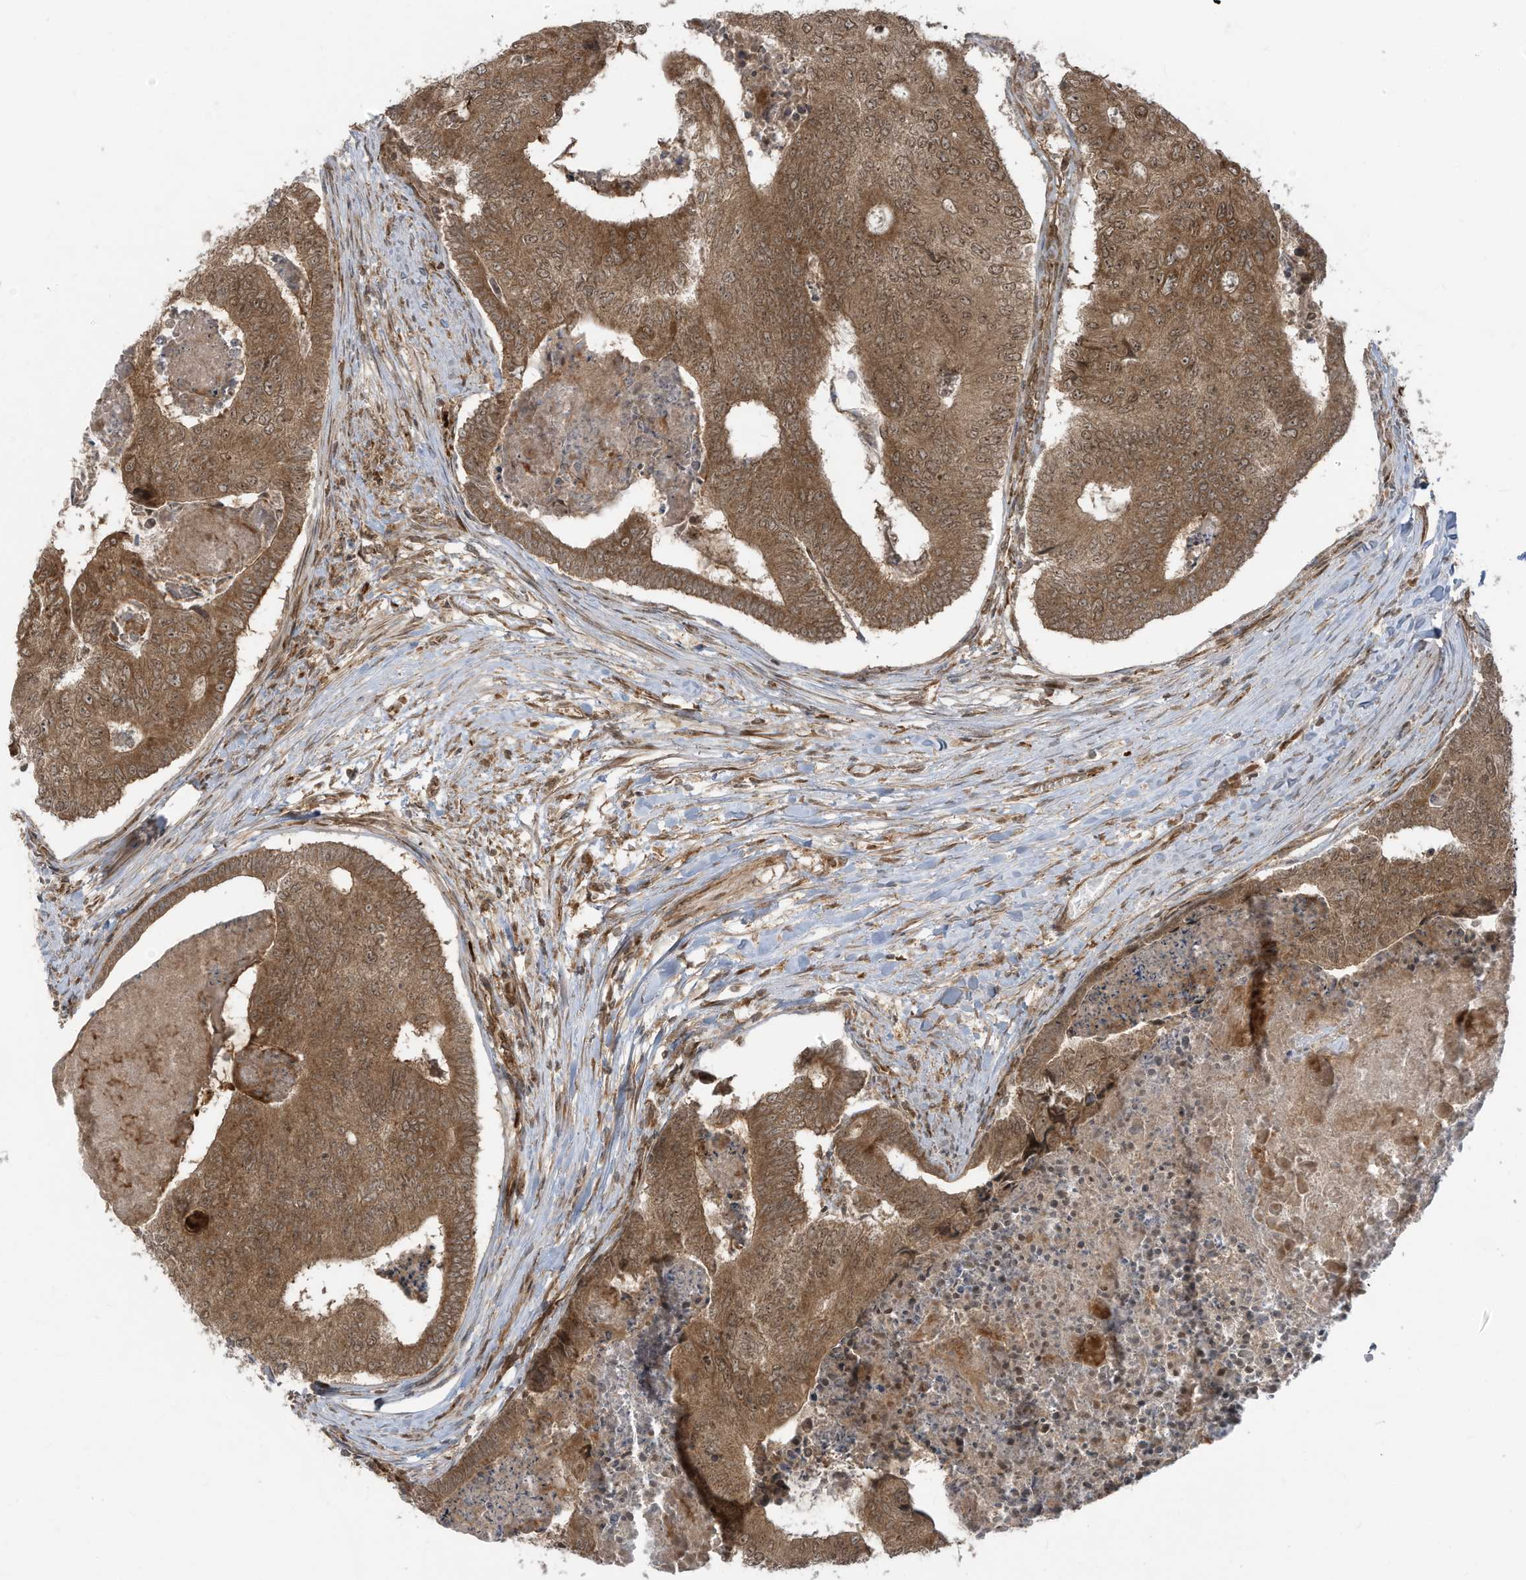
{"staining": {"intensity": "moderate", "quantity": ">75%", "location": "cytoplasmic/membranous,nuclear"}, "tissue": "colorectal cancer", "cell_type": "Tumor cells", "image_type": "cancer", "snomed": [{"axis": "morphology", "description": "Adenocarcinoma, NOS"}, {"axis": "topography", "description": "Colon"}], "caption": "An immunohistochemistry micrograph of neoplastic tissue is shown. Protein staining in brown highlights moderate cytoplasmic/membranous and nuclear positivity in colorectal cancer within tumor cells.", "gene": "TRIM67", "patient": {"sex": "female", "age": 67}}